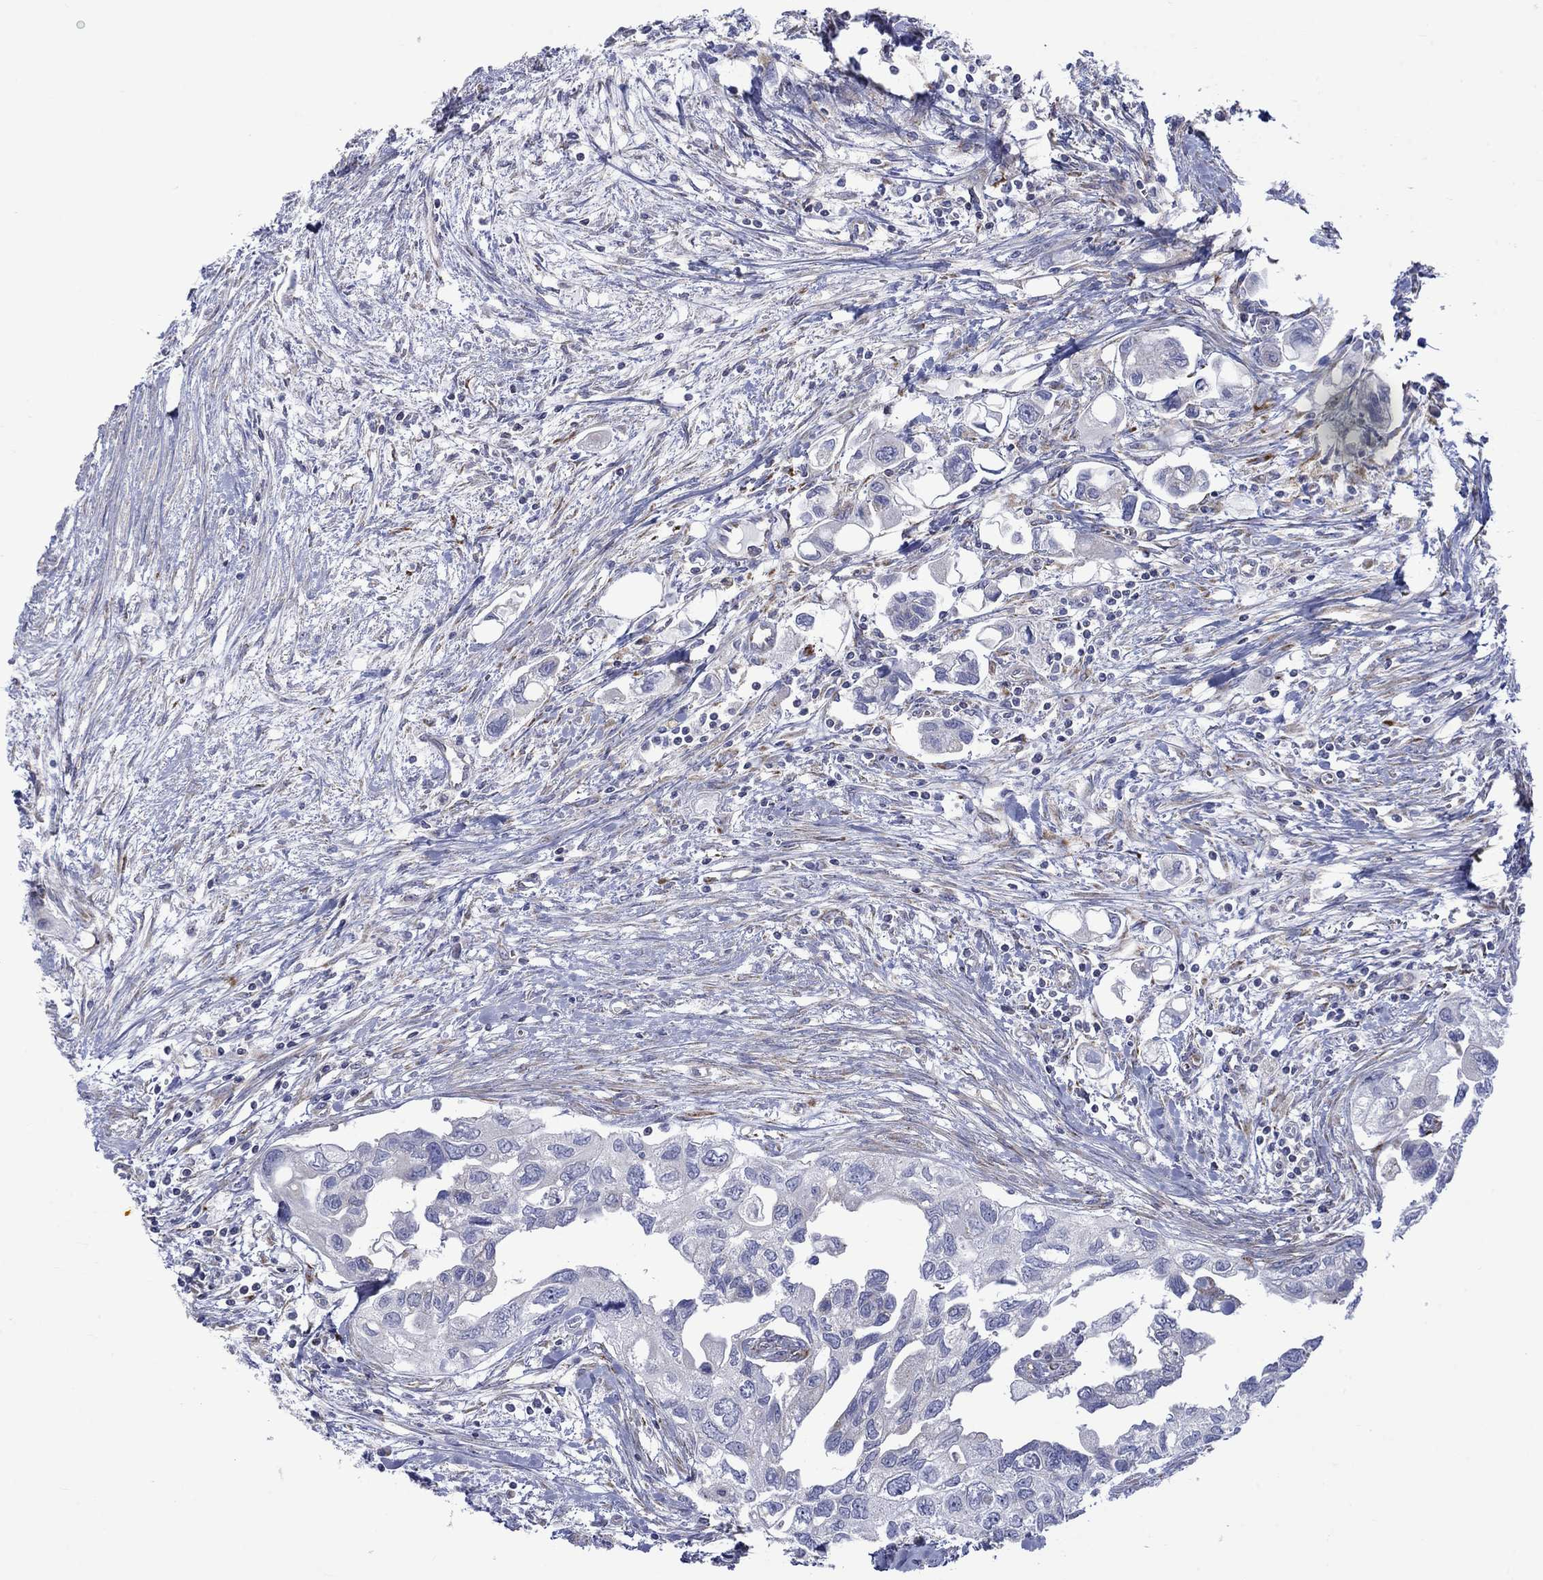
{"staining": {"intensity": "negative", "quantity": "none", "location": "none"}, "tissue": "urothelial cancer", "cell_type": "Tumor cells", "image_type": "cancer", "snomed": [{"axis": "morphology", "description": "Urothelial carcinoma, High grade"}, {"axis": "topography", "description": "Urinary bladder"}], "caption": "Tumor cells show no significant protein staining in urothelial cancer. (Stains: DAB (3,3'-diaminobenzidine) IHC with hematoxylin counter stain, Microscopy: brightfield microscopy at high magnification).", "gene": "CISD1", "patient": {"sex": "male", "age": 59}}